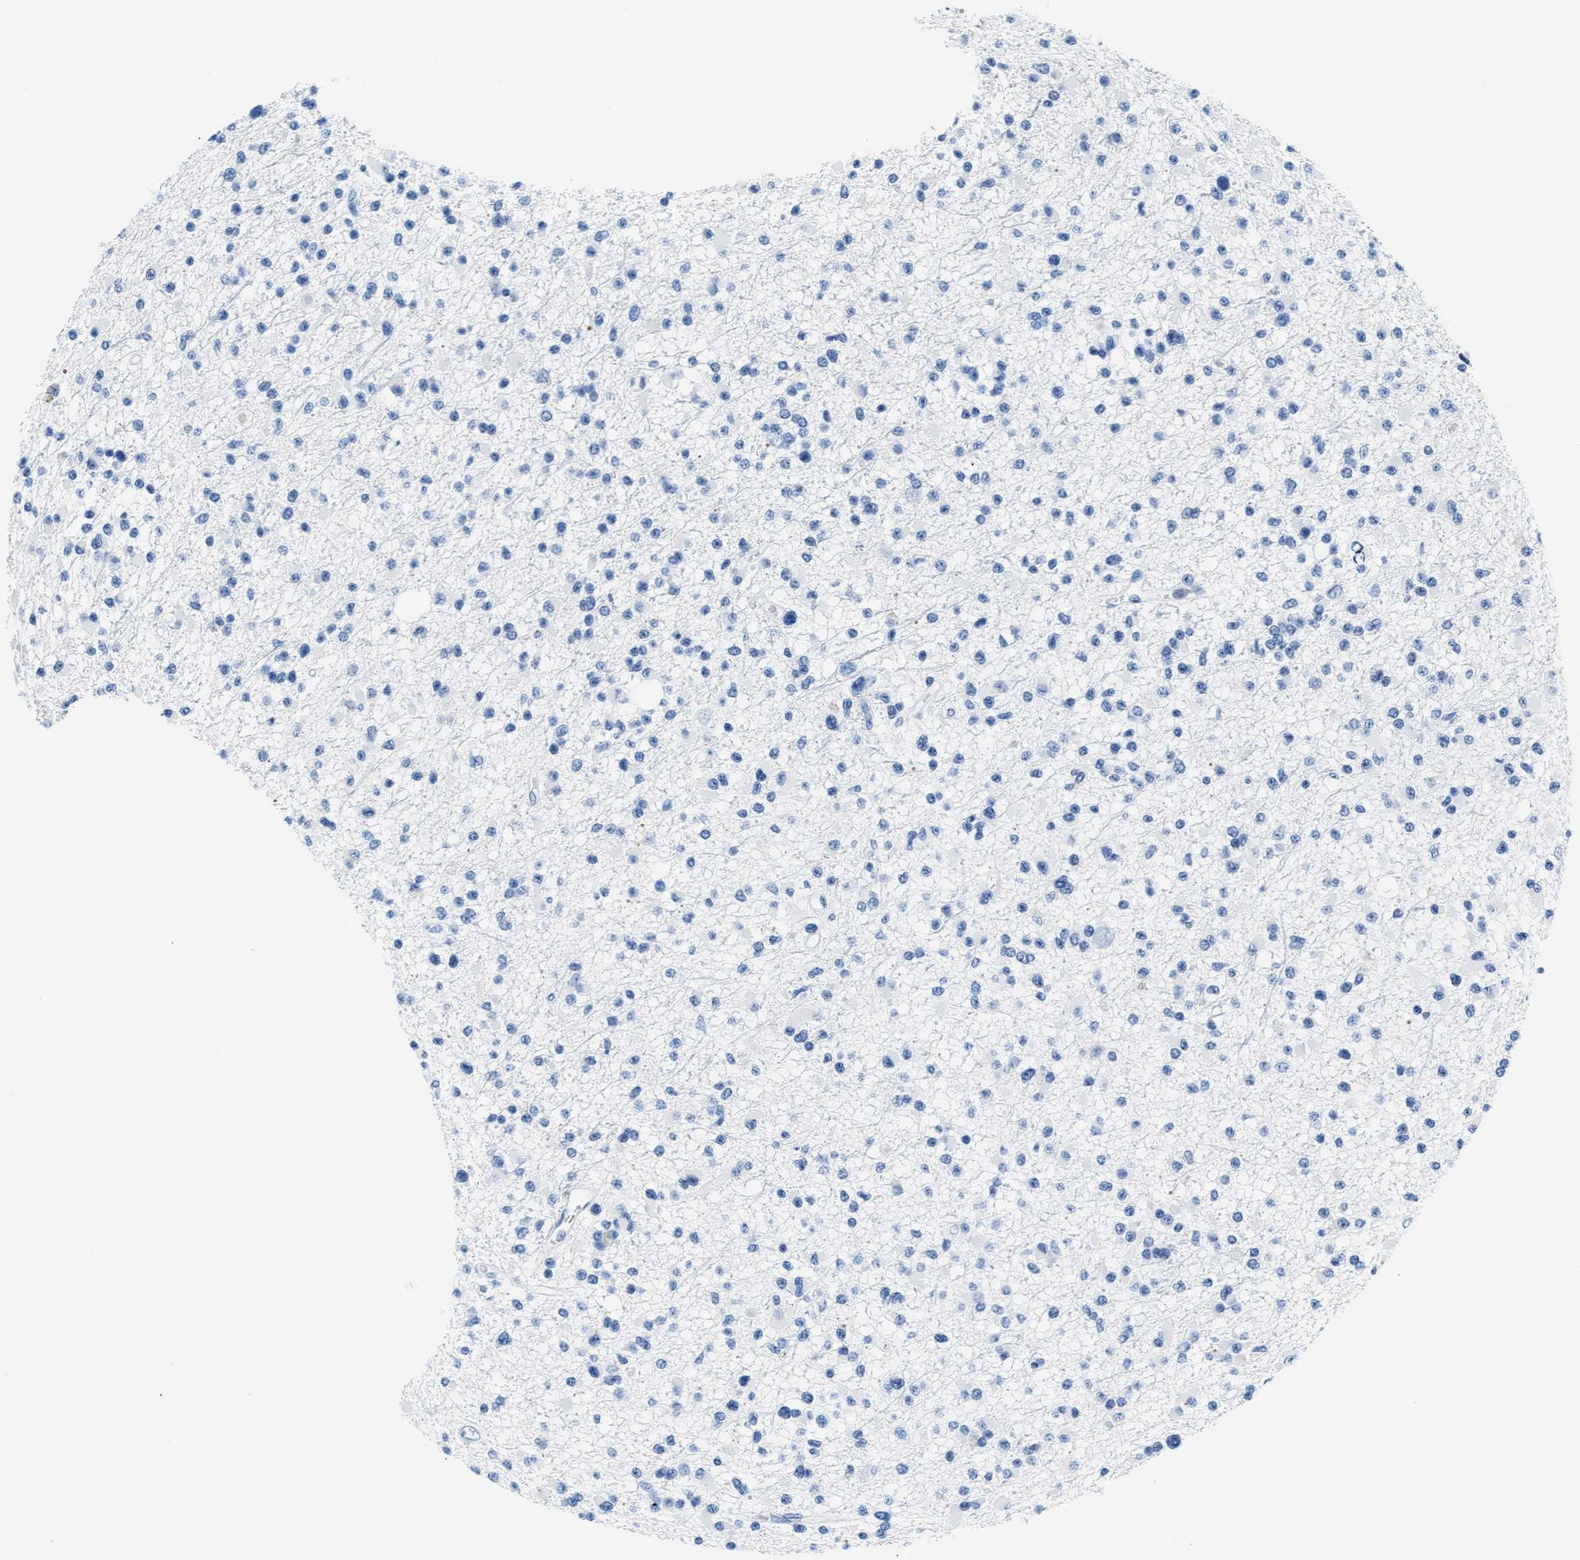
{"staining": {"intensity": "negative", "quantity": "none", "location": "none"}, "tissue": "glioma", "cell_type": "Tumor cells", "image_type": "cancer", "snomed": [{"axis": "morphology", "description": "Glioma, malignant, Low grade"}, {"axis": "topography", "description": "Brain"}], "caption": "This is an immunohistochemistry (IHC) image of human glioma. There is no staining in tumor cells.", "gene": "MMP8", "patient": {"sex": "female", "age": 22}}